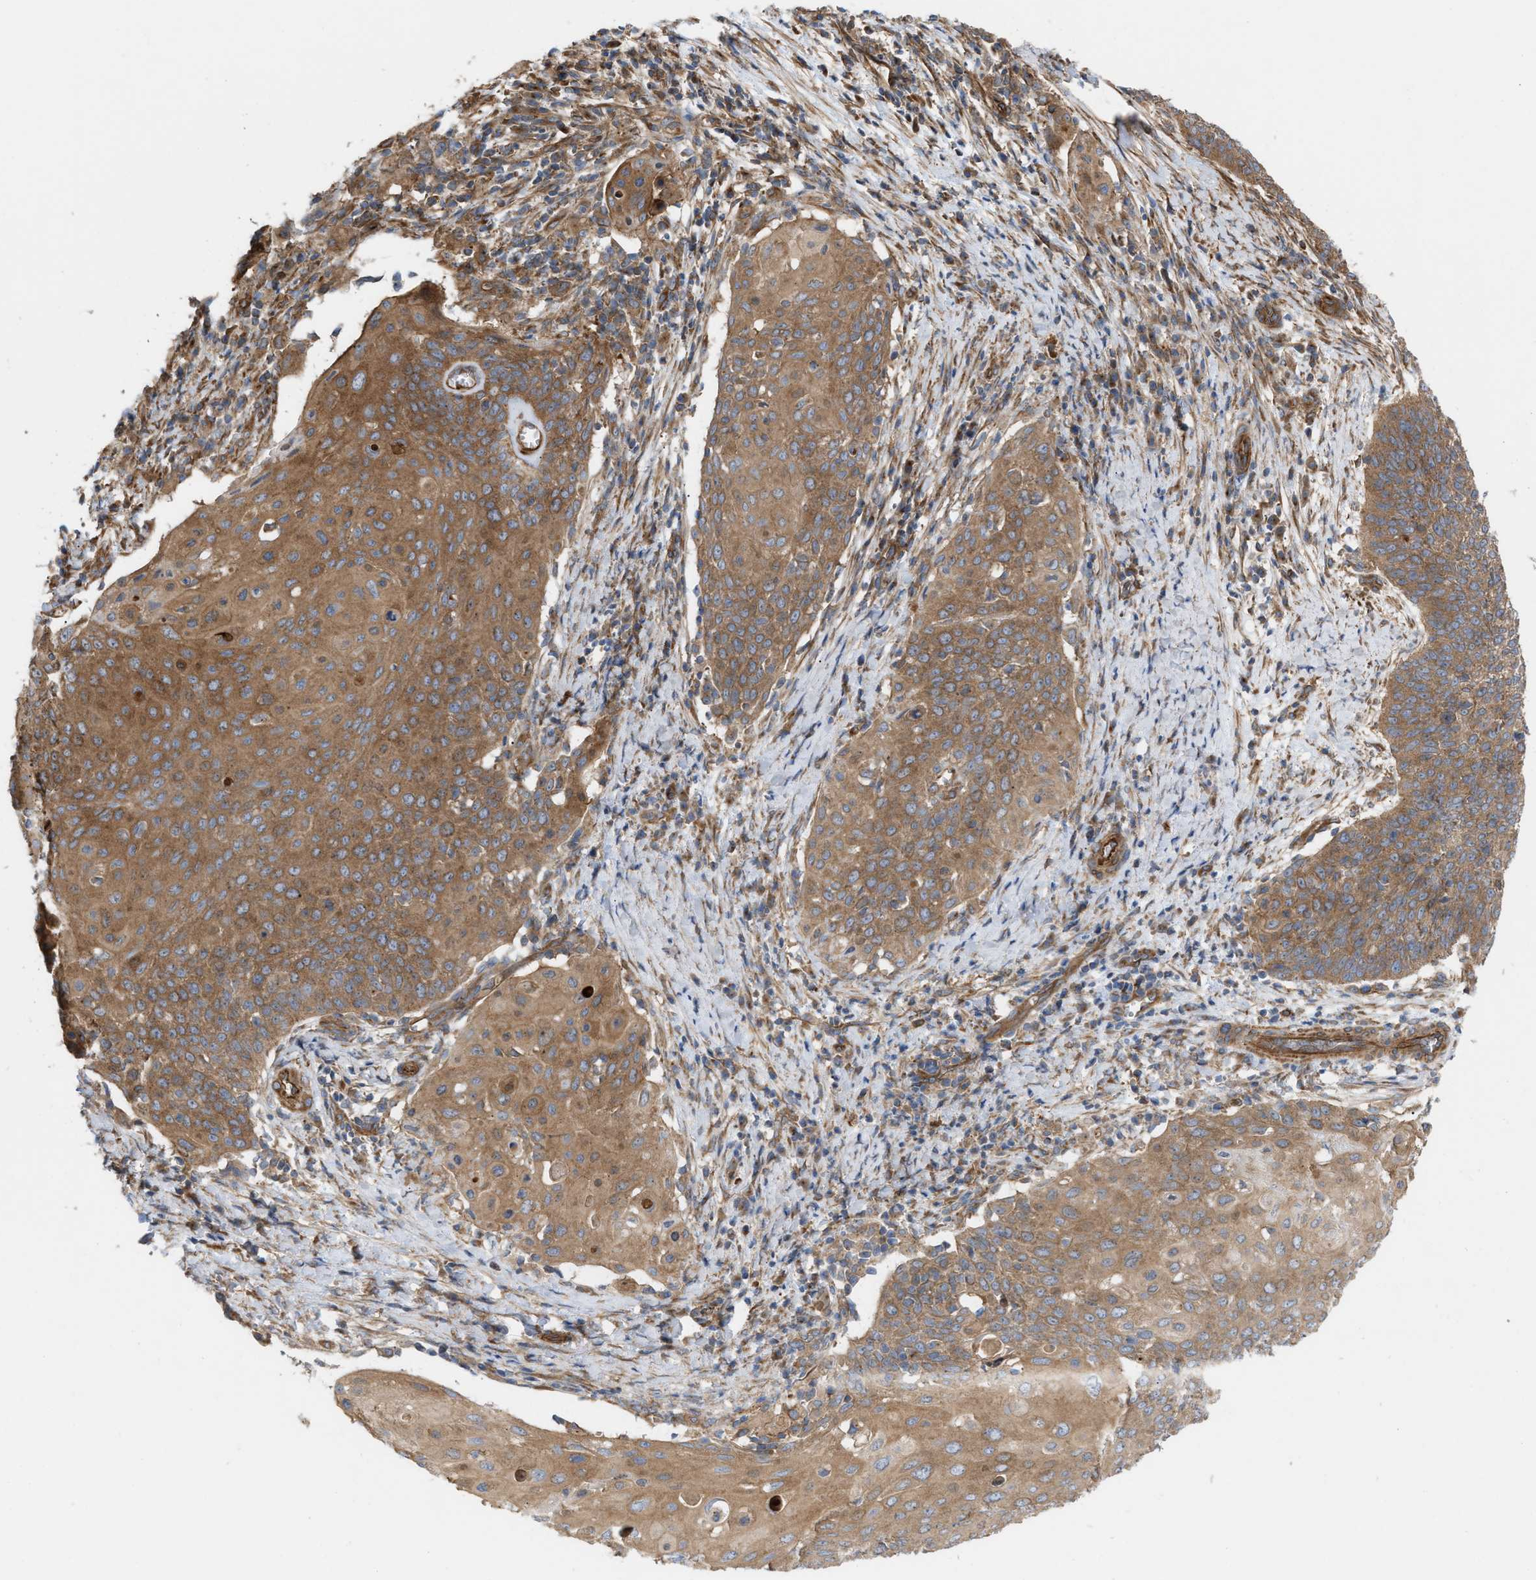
{"staining": {"intensity": "moderate", "quantity": ">75%", "location": "cytoplasmic/membranous"}, "tissue": "cervical cancer", "cell_type": "Tumor cells", "image_type": "cancer", "snomed": [{"axis": "morphology", "description": "Squamous cell carcinoma, NOS"}, {"axis": "topography", "description": "Cervix"}], "caption": "Brown immunohistochemical staining in cervical cancer (squamous cell carcinoma) exhibits moderate cytoplasmic/membranous staining in about >75% of tumor cells. Using DAB (3,3'-diaminobenzidine) (brown) and hematoxylin (blue) stains, captured at high magnification using brightfield microscopy.", "gene": "EPS15L1", "patient": {"sex": "female", "age": 39}}